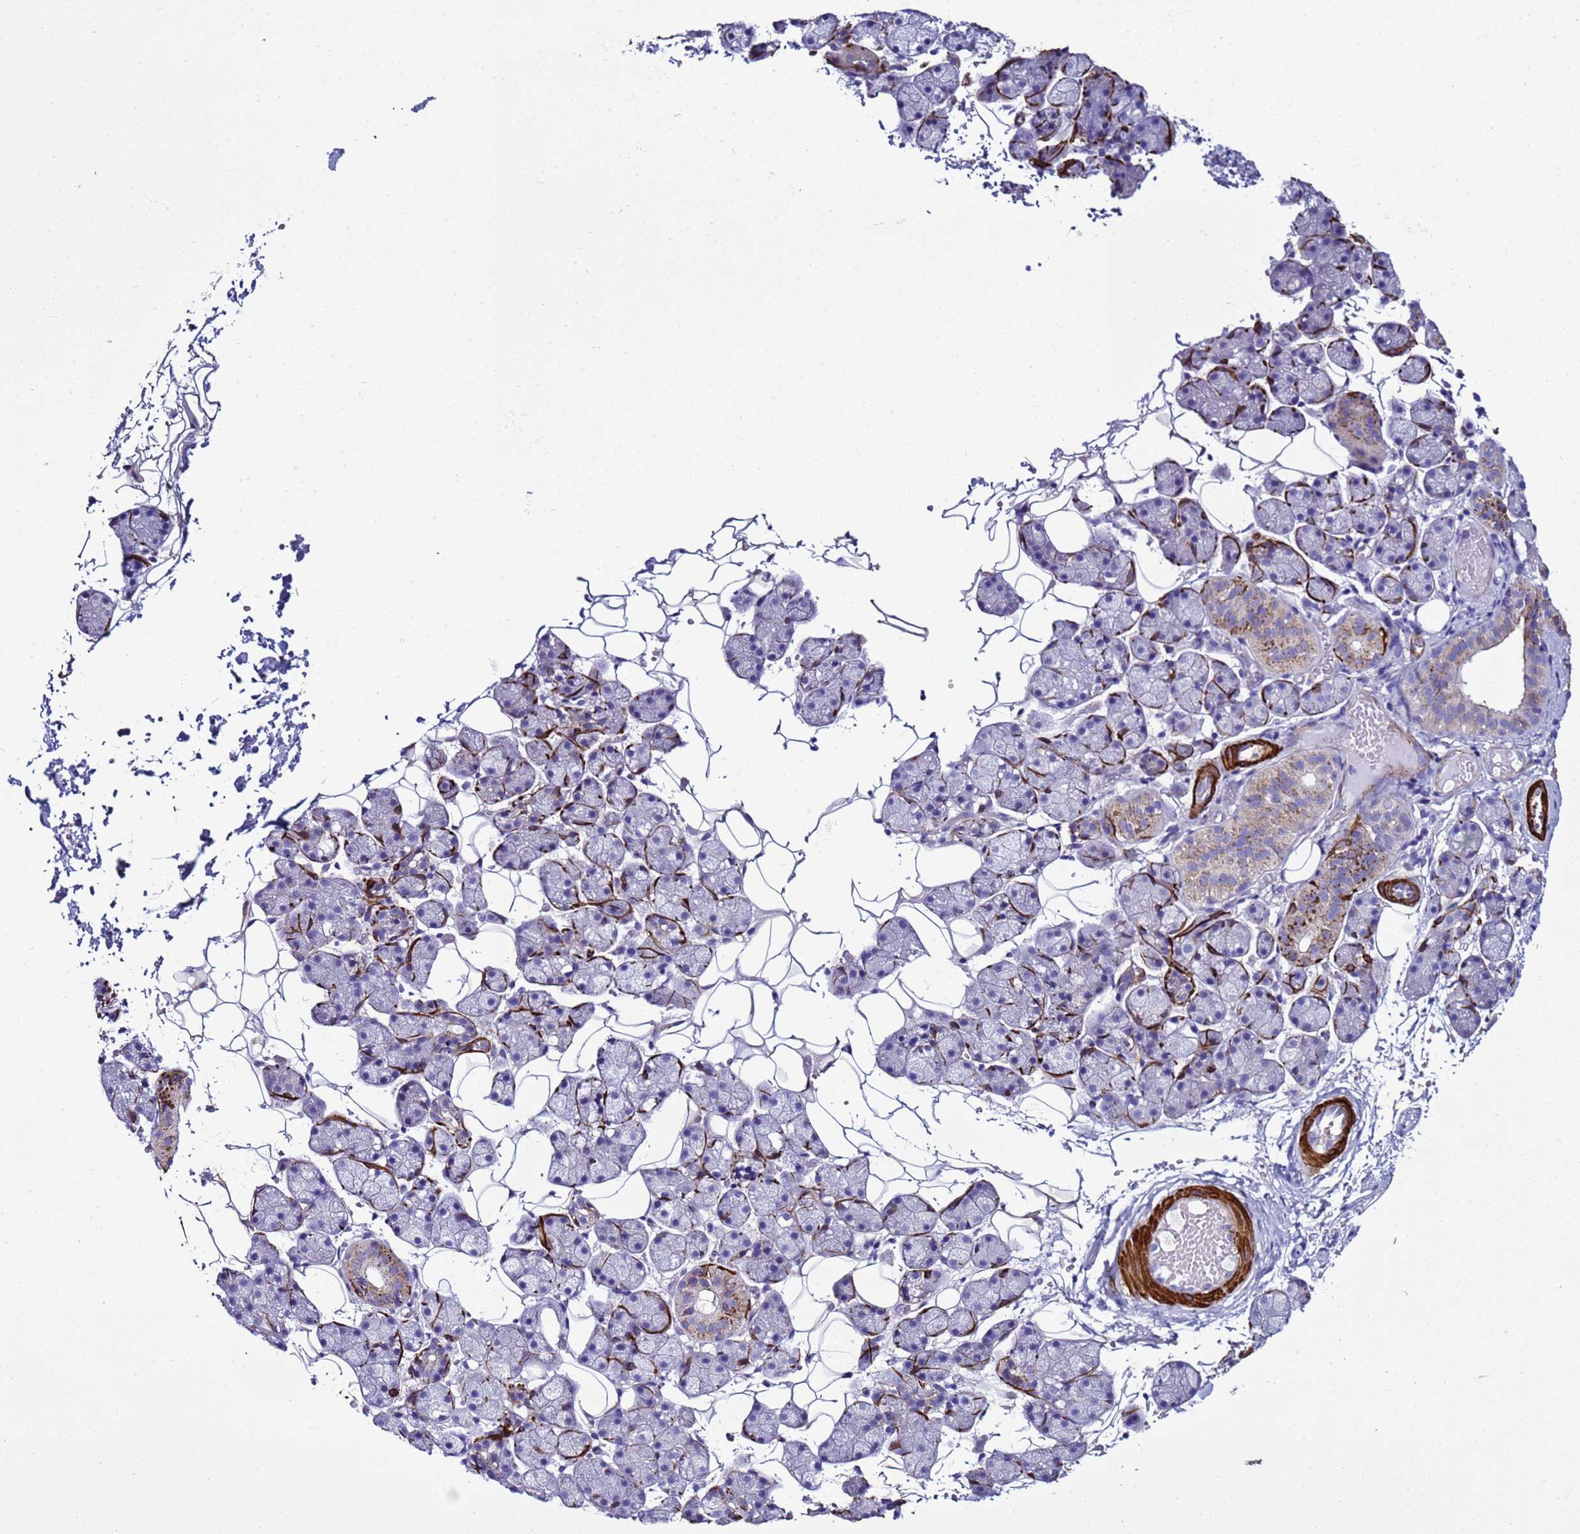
{"staining": {"intensity": "strong", "quantity": "<25%", "location": "cytoplasmic/membranous"}, "tissue": "salivary gland", "cell_type": "Glandular cells", "image_type": "normal", "snomed": [{"axis": "morphology", "description": "Normal tissue, NOS"}, {"axis": "topography", "description": "Salivary gland"}], "caption": "A brown stain highlights strong cytoplasmic/membranous staining of a protein in glandular cells of normal salivary gland. The staining is performed using DAB brown chromogen to label protein expression. The nuclei are counter-stained blue using hematoxylin.", "gene": "RABL2A", "patient": {"sex": "female", "age": 33}}